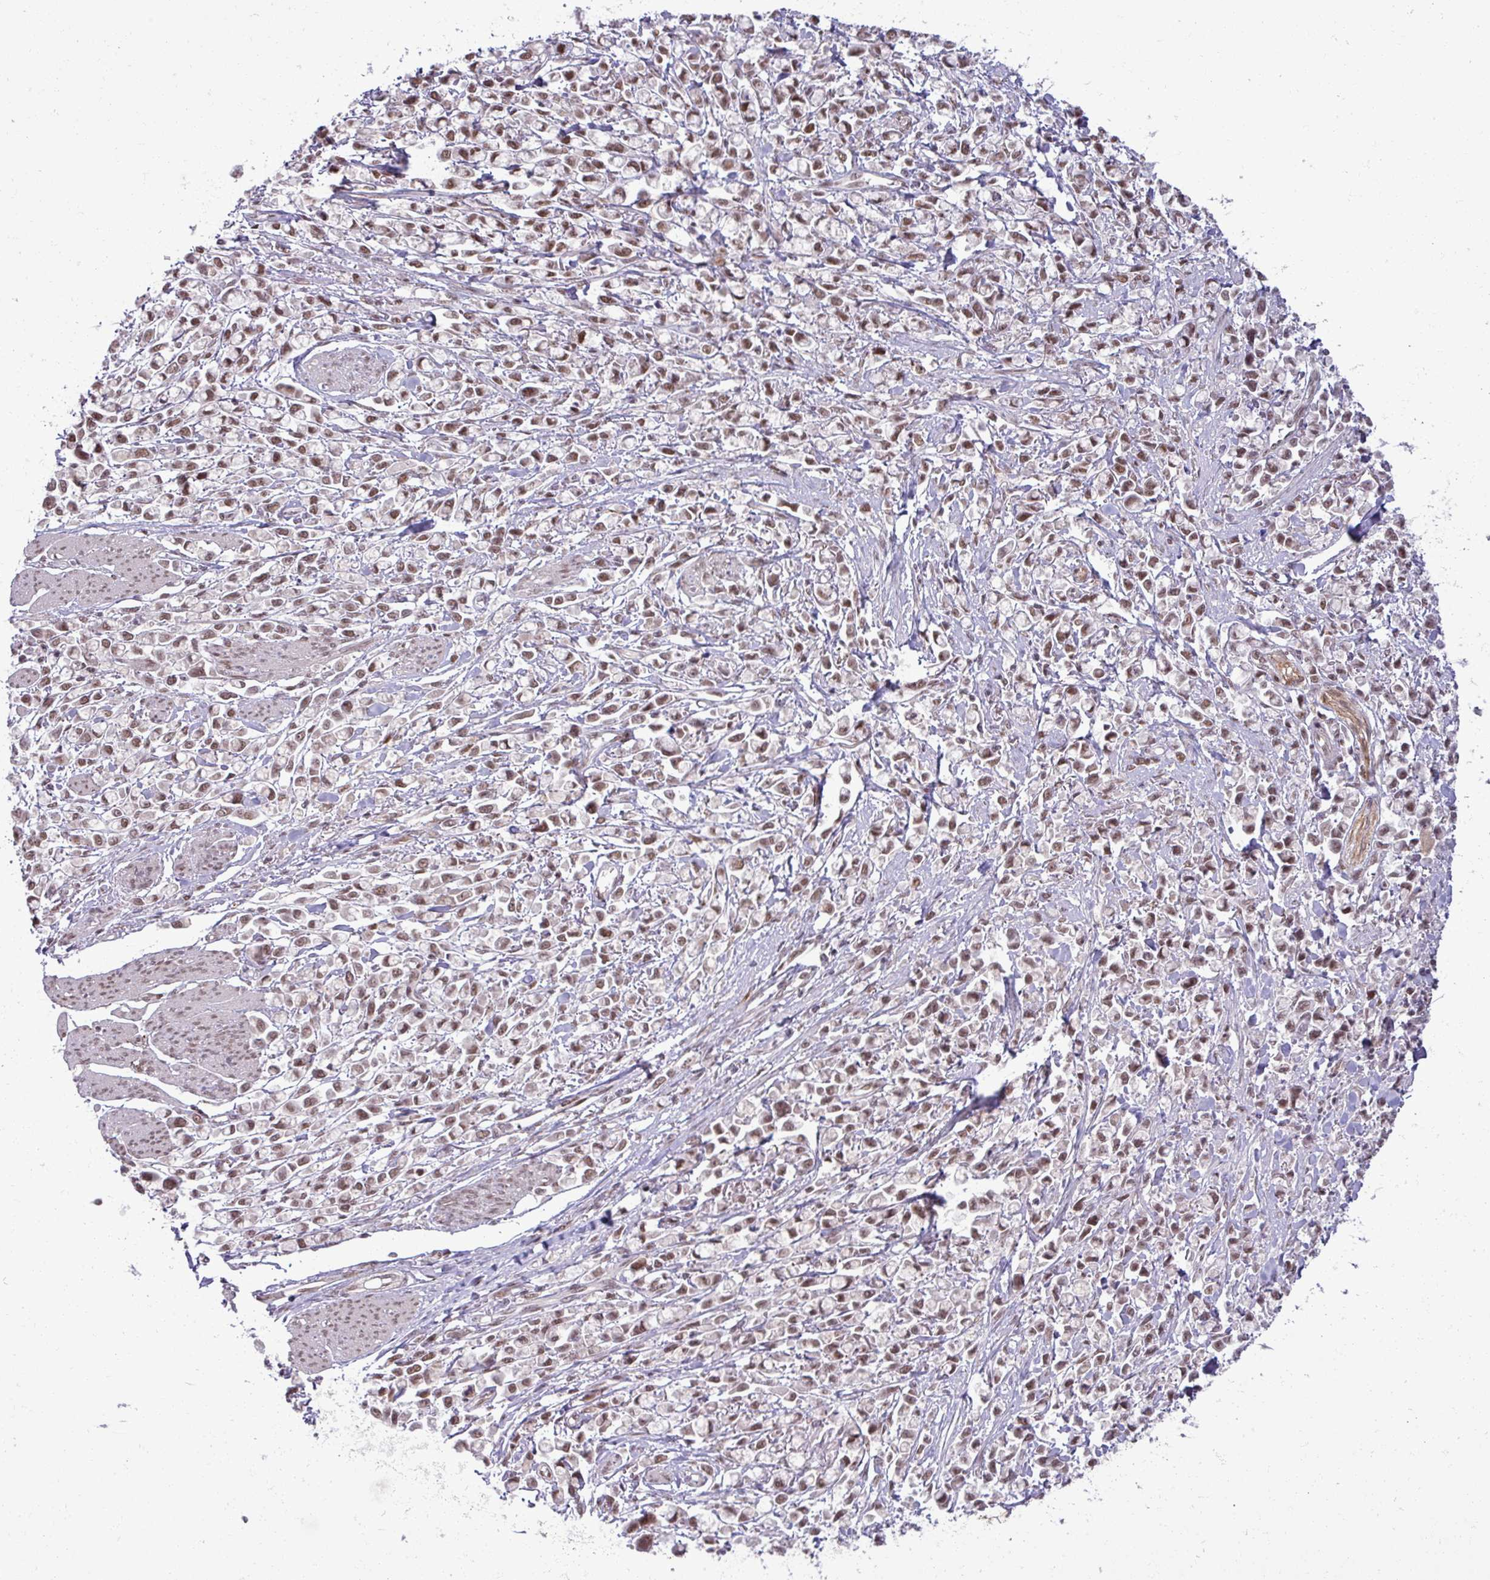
{"staining": {"intensity": "moderate", "quantity": ">75%", "location": "nuclear"}, "tissue": "stomach cancer", "cell_type": "Tumor cells", "image_type": "cancer", "snomed": [{"axis": "morphology", "description": "Adenocarcinoma, NOS"}, {"axis": "topography", "description": "Stomach"}], "caption": "Immunohistochemical staining of human stomach cancer (adenocarcinoma) displays medium levels of moderate nuclear expression in about >75% of tumor cells.", "gene": "PTPN20", "patient": {"sex": "female", "age": 81}}